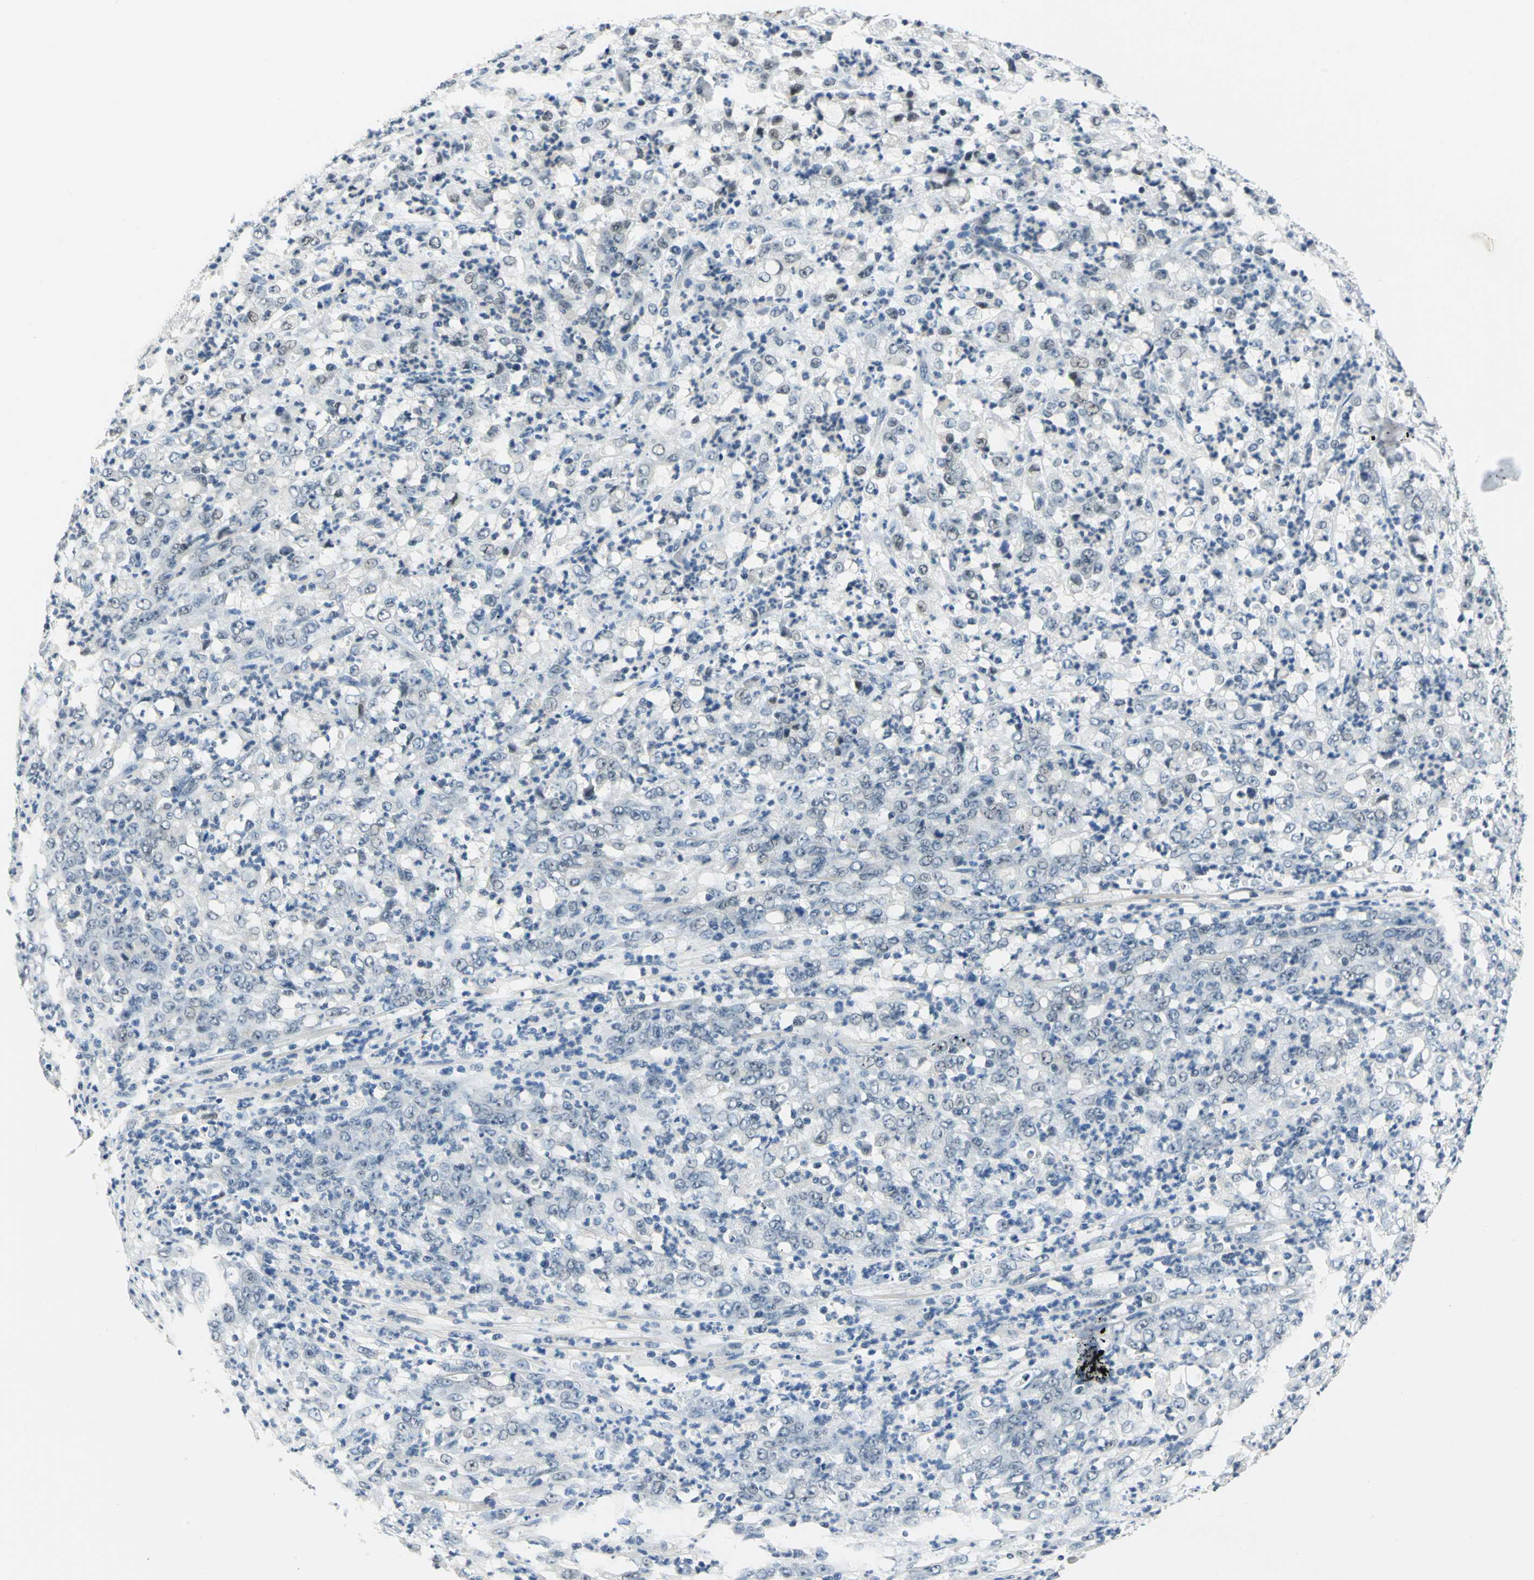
{"staining": {"intensity": "negative", "quantity": "none", "location": "none"}, "tissue": "stomach cancer", "cell_type": "Tumor cells", "image_type": "cancer", "snomed": [{"axis": "morphology", "description": "Adenocarcinoma, NOS"}, {"axis": "topography", "description": "Stomach, lower"}], "caption": "A micrograph of human stomach cancer is negative for staining in tumor cells. (Stains: DAB immunohistochemistry (IHC) with hematoxylin counter stain, Microscopy: brightfield microscopy at high magnification).", "gene": "RAD17", "patient": {"sex": "female", "age": 71}}